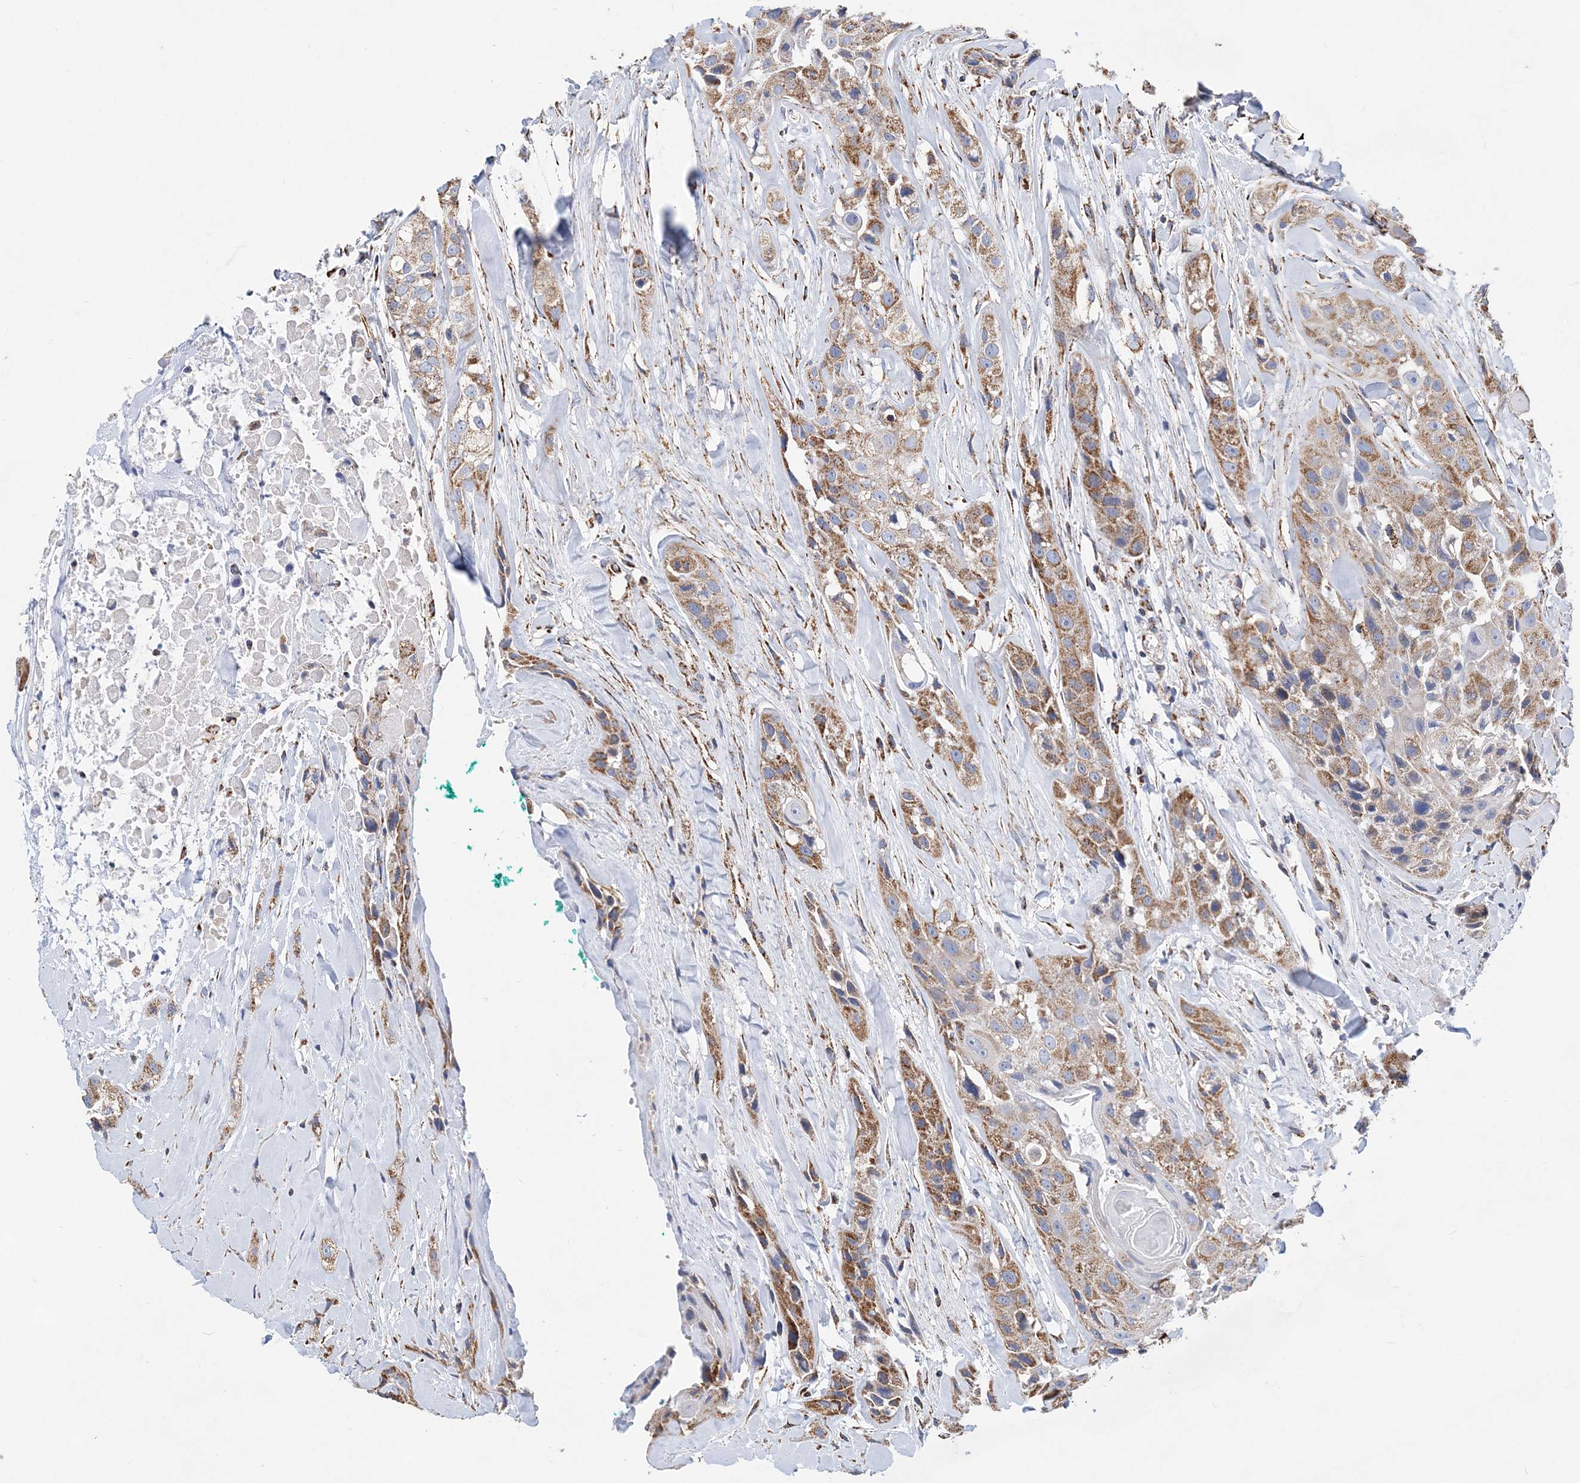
{"staining": {"intensity": "moderate", "quantity": ">75%", "location": "cytoplasmic/membranous"}, "tissue": "head and neck cancer", "cell_type": "Tumor cells", "image_type": "cancer", "snomed": [{"axis": "morphology", "description": "Normal tissue, NOS"}, {"axis": "morphology", "description": "Squamous cell carcinoma, NOS"}, {"axis": "topography", "description": "Skeletal muscle"}, {"axis": "topography", "description": "Head-Neck"}], "caption": "The photomicrograph displays a brown stain indicating the presence of a protein in the cytoplasmic/membranous of tumor cells in head and neck cancer. The staining is performed using DAB brown chromogen to label protein expression. The nuclei are counter-stained blue using hematoxylin.", "gene": "ACOT9", "patient": {"sex": "male", "age": 51}}